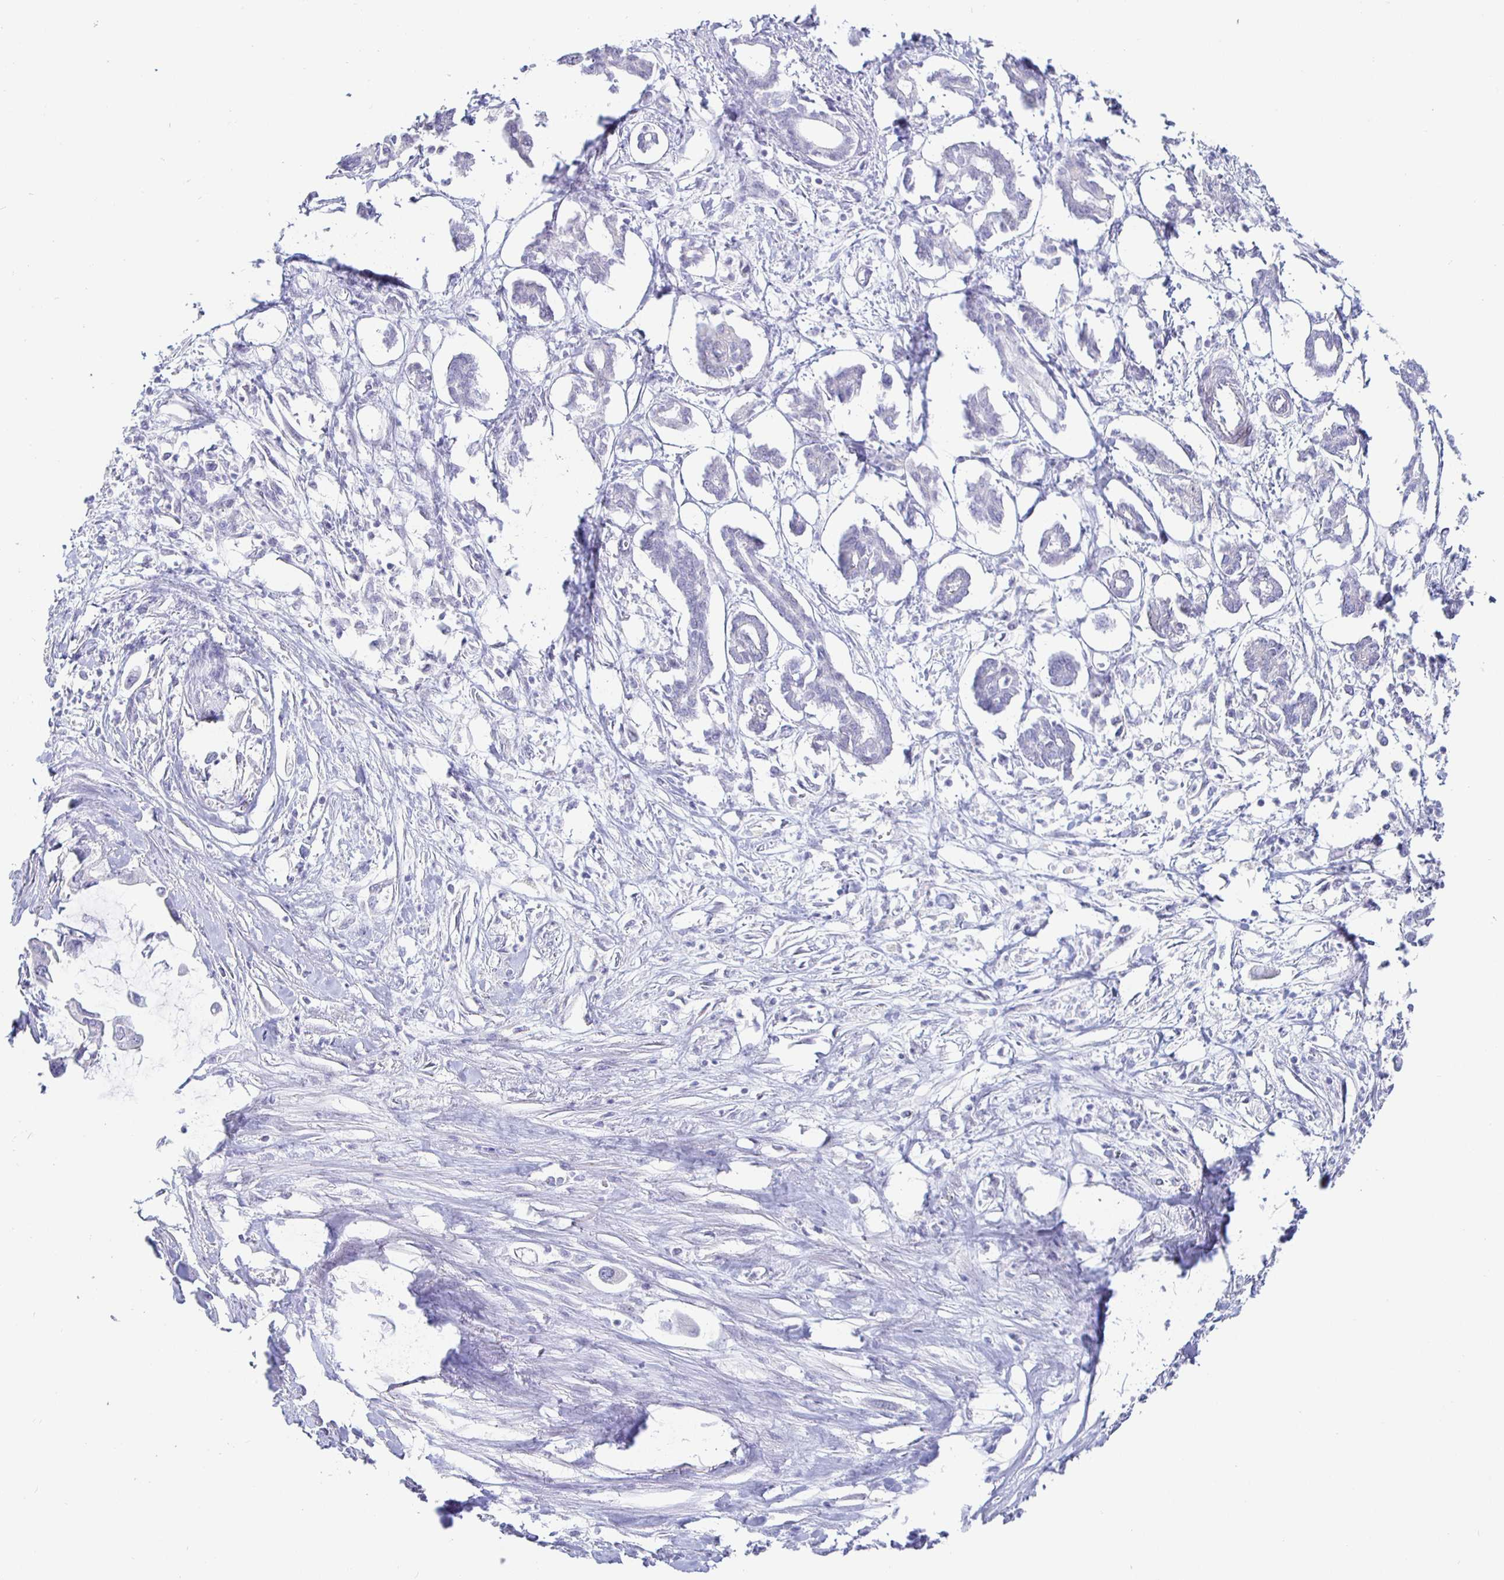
{"staining": {"intensity": "negative", "quantity": "none", "location": "none"}, "tissue": "pancreatic cancer", "cell_type": "Tumor cells", "image_type": "cancer", "snomed": [{"axis": "morphology", "description": "Adenocarcinoma, NOS"}, {"axis": "topography", "description": "Pancreas"}], "caption": "IHC micrograph of neoplastic tissue: human pancreatic cancer stained with DAB shows no significant protein expression in tumor cells.", "gene": "CIT", "patient": {"sex": "male", "age": 61}}